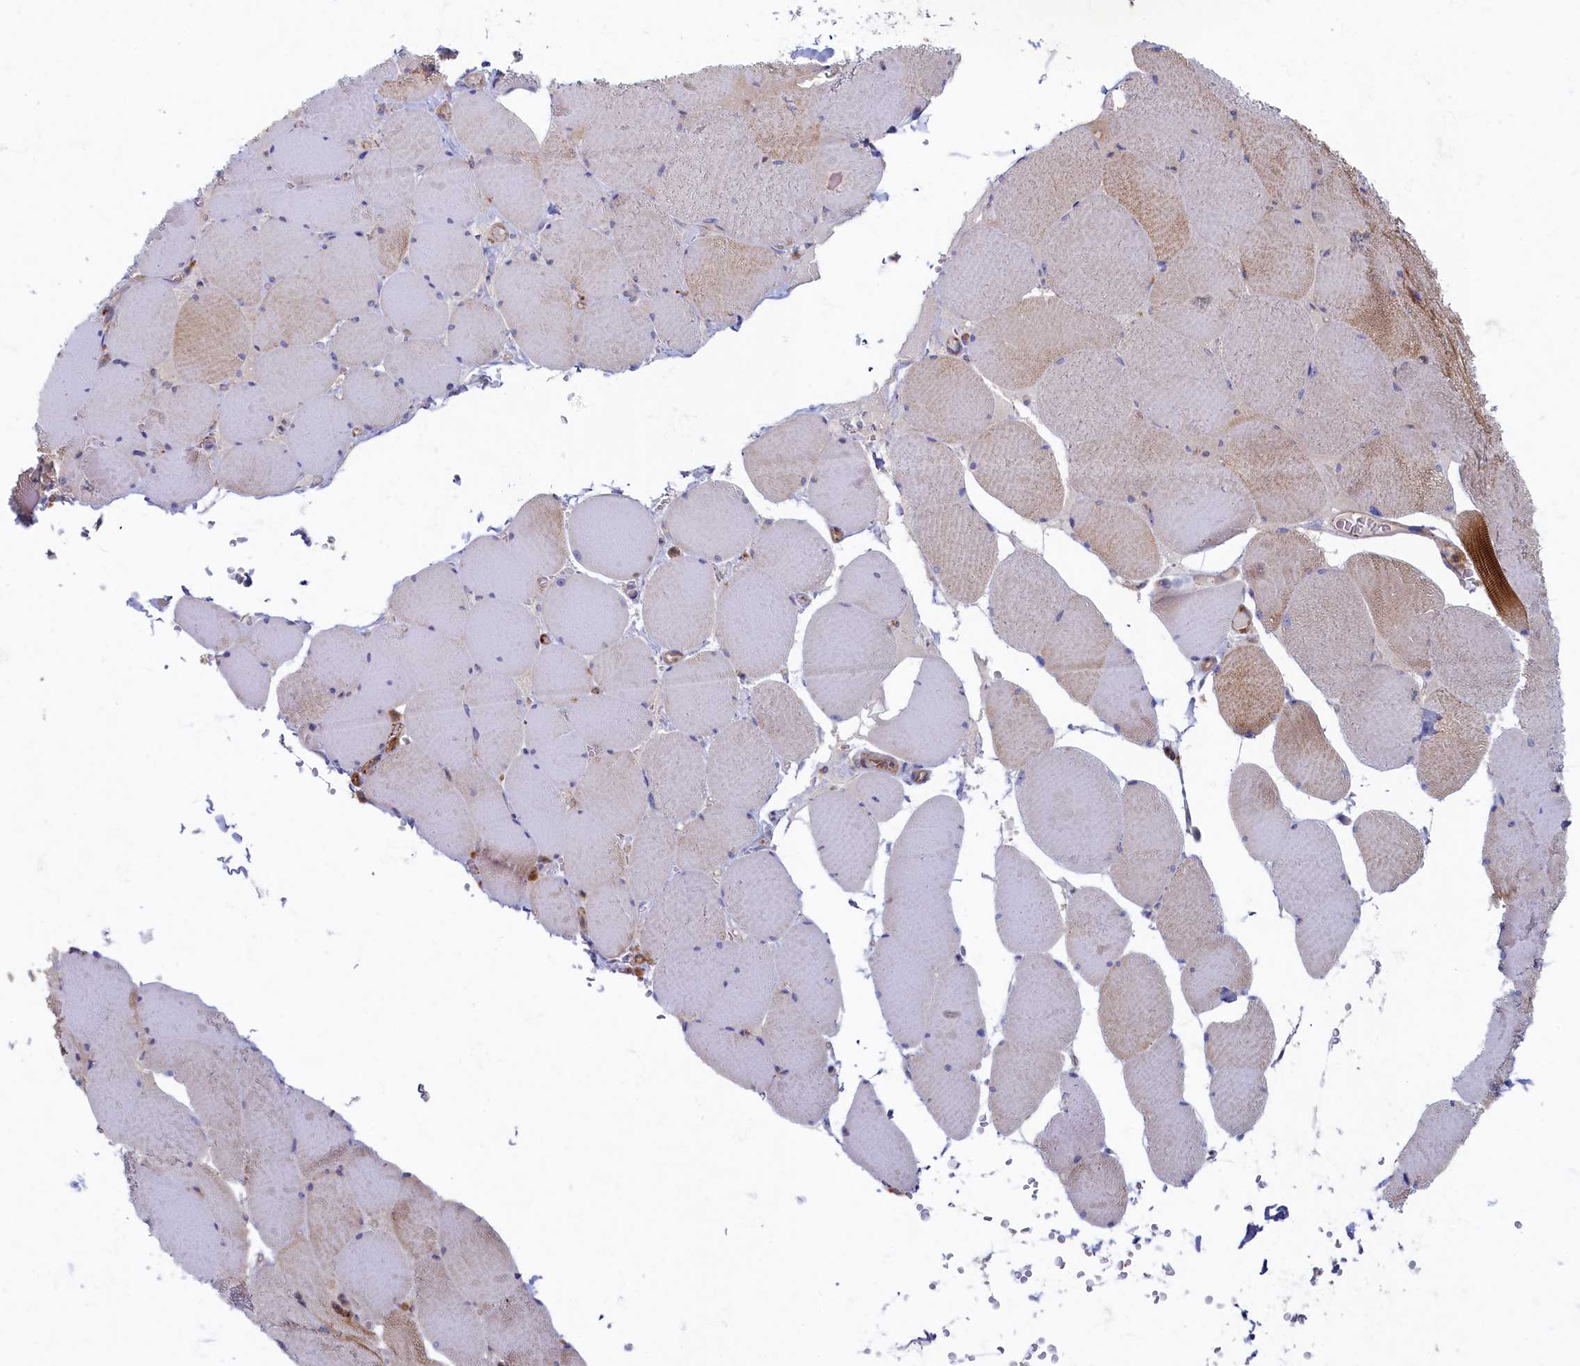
{"staining": {"intensity": "moderate", "quantity": "25%-75%", "location": "cytoplasmic/membranous"}, "tissue": "skeletal muscle", "cell_type": "Myocytes", "image_type": "normal", "snomed": [{"axis": "morphology", "description": "Normal tissue, NOS"}, {"axis": "topography", "description": "Skeletal muscle"}, {"axis": "topography", "description": "Head-Neck"}], "caption": "Brown immunohistochemical staining in normal skeletal muscle shows moderate cytoplasmic/membranous positivity in approximately 25%-75% of myocytes.", "gene": "PSMG2", "patient": {"sex": "male", "age": 66}}